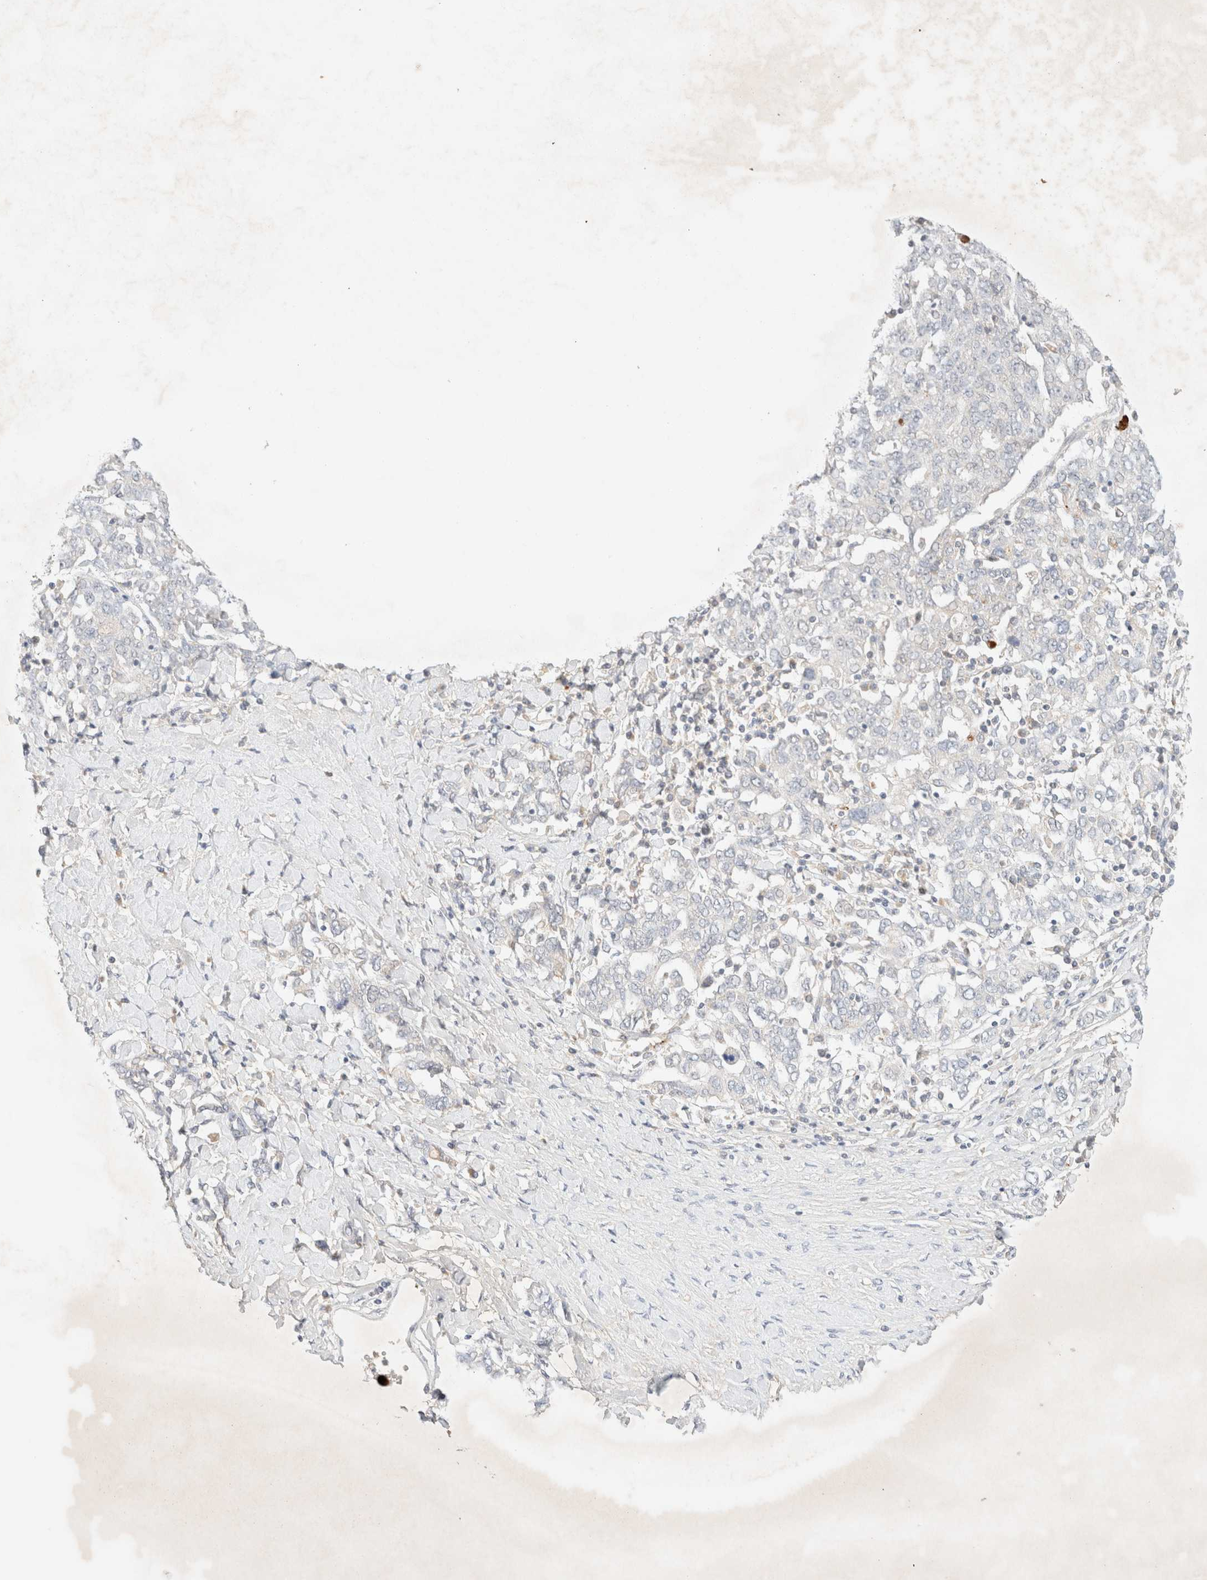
{"staining": {"intensity": "negative", "quantity": "none", "location": "none"}, "tissue": "ovarian cancer", "cell_type": "Tumor cells", "image_type": "cancer", "snomed": [{"axis": "morphology", "description": "Carcinoma, endometroid"}, {"axis": "topography", "description": "Ovary"}], "caption": "DAB (3,3'-diaminobenzidine) immunohistochemical staining of human endometroid carcinoma (ovarian) displays no significant positivity in tumor cells.", "gene": "SNTB1", "patient": {"sex": "female", "age": 62}}